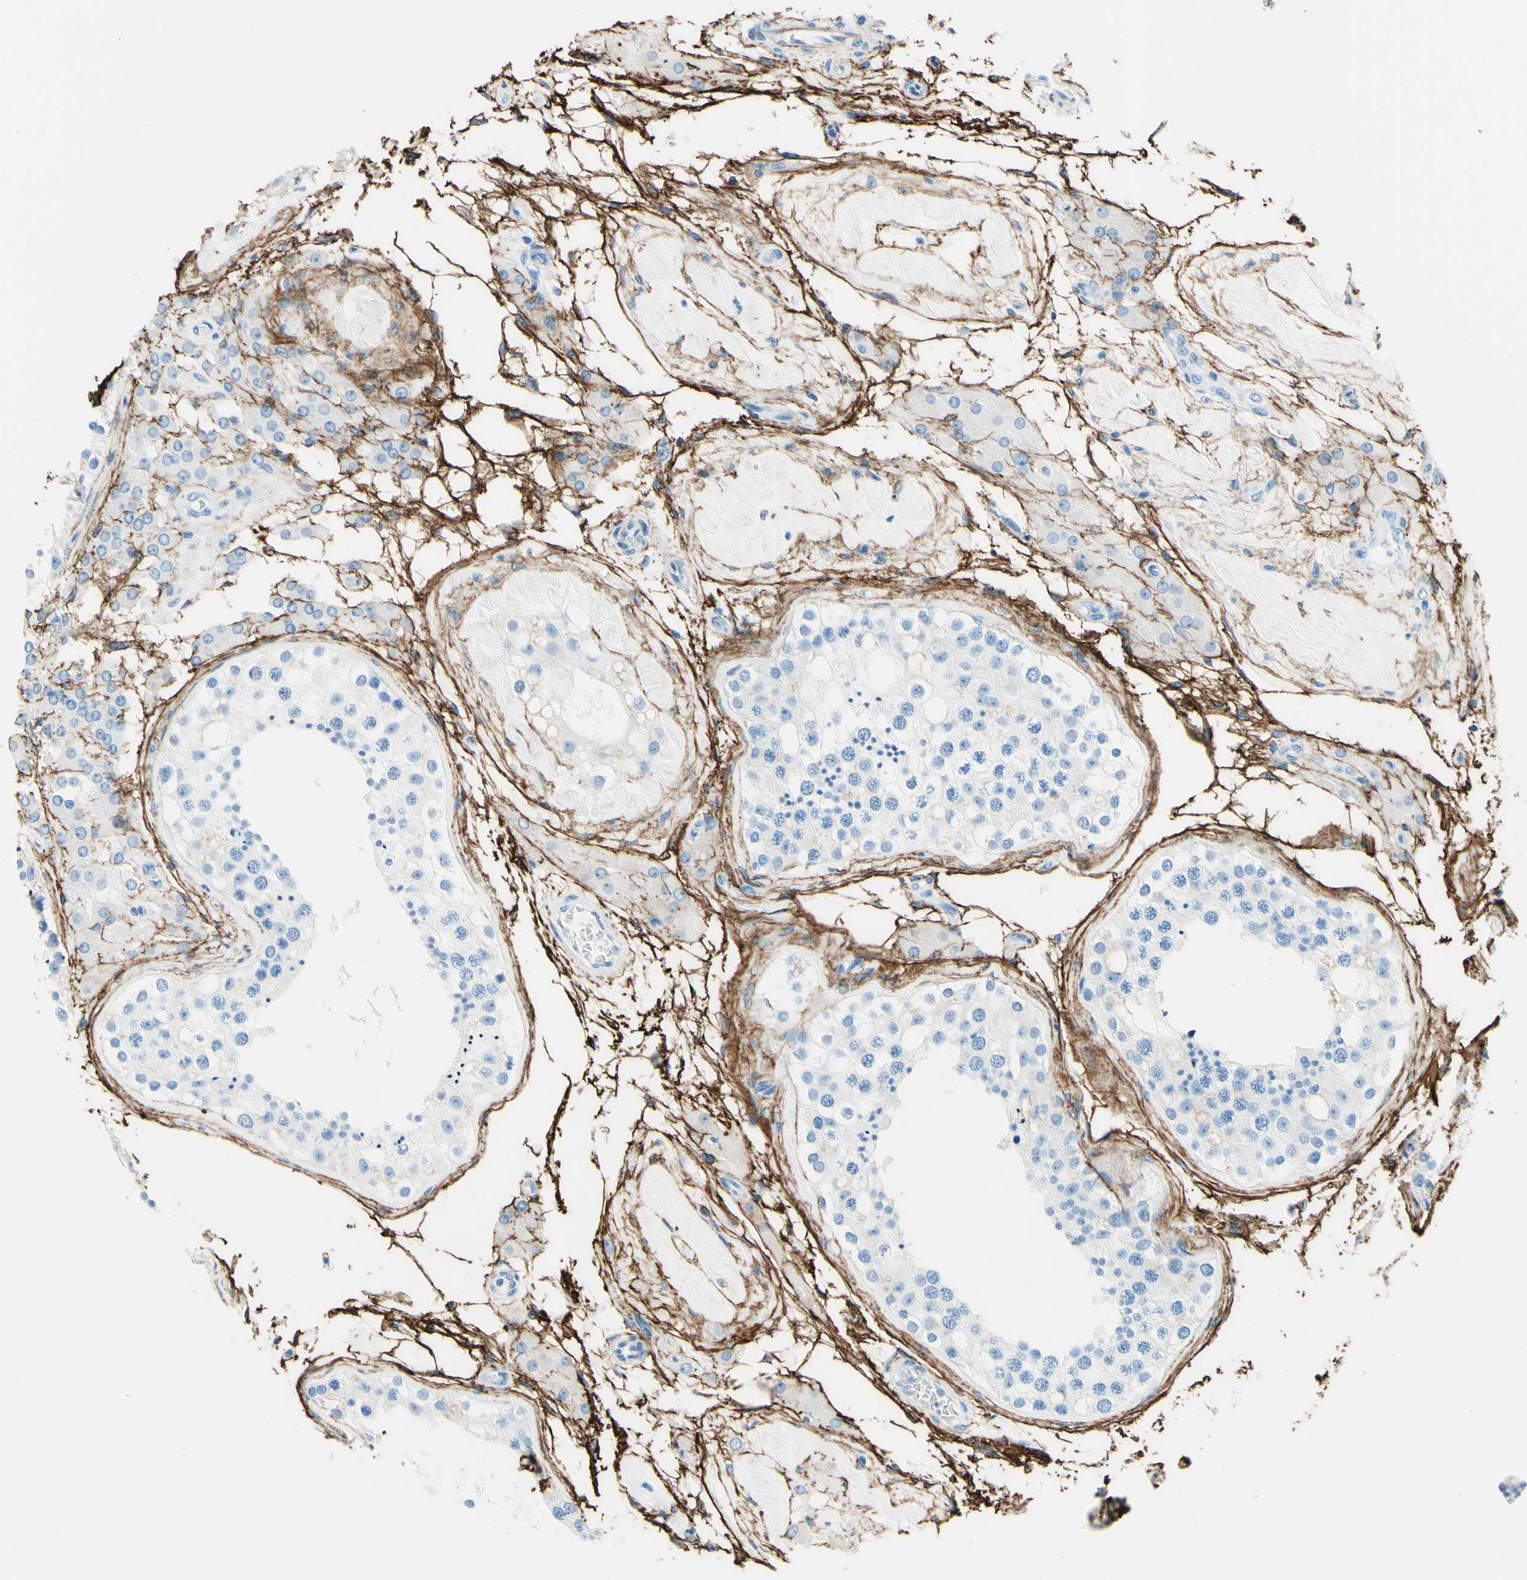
{"staining": {"intensity": "negative", "quantity": "none", "location": "none"}, "tissue": "testis", "cell_type": "Cells in seminiferous ducts", "image_type": "normal", "snomed": [{"axis": "morphology", "description": "Normal tissue, NOS"}, {"axis": "topography", "description": "Testis"}], "caption": "Protein analysis of normal testis exhibits no significant positivity in cells in seminiferous ducts. The staining is performed using DAB (3,3'-diaminobenzidine) brown chromogen with nuclei counter-stained in using hematoxylin.", "gene": "MFAP5", "patient": {"sex": "male", "age": 68}}